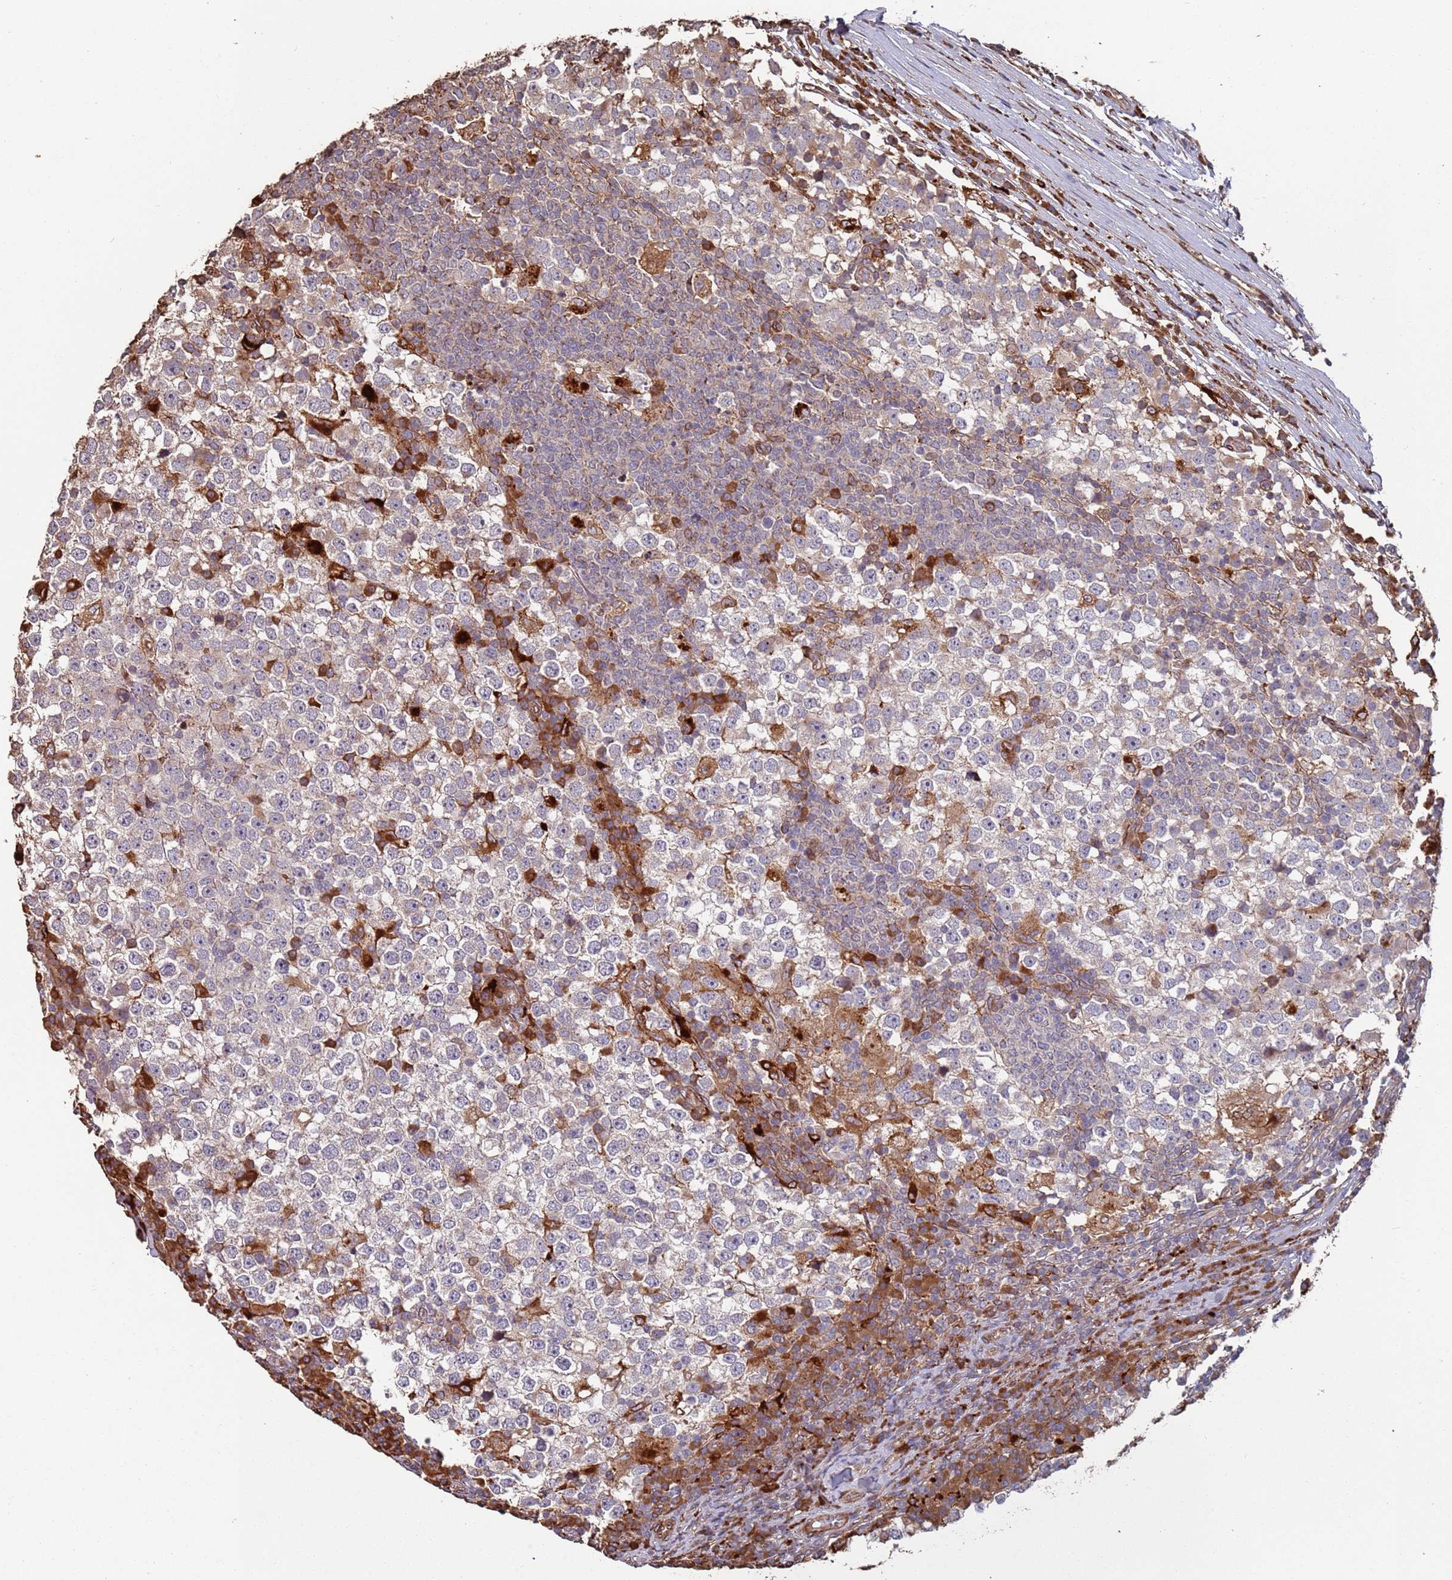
{"staining": {"intensity": "weak", "quantity": "<25%", "location": "cytoplasmic/membranous"}, "tissue": "testis cancer", "cell_type": "Tumor cells", "image_type": "cancer", "snomed": [{"axis": "morphology", "description": "Seminoma, NOS"}, {"axis": "topography", "description": "Testis"}], "caption": "Immunohistochemical staining of testis seminoma demonstrates no significant positivity in tumor cells. (Brightfield microscopy of DAB immunohistochemistry at high magnification).", "gene": "LACC1", "patient": {"sex": "male", "age": 65}}